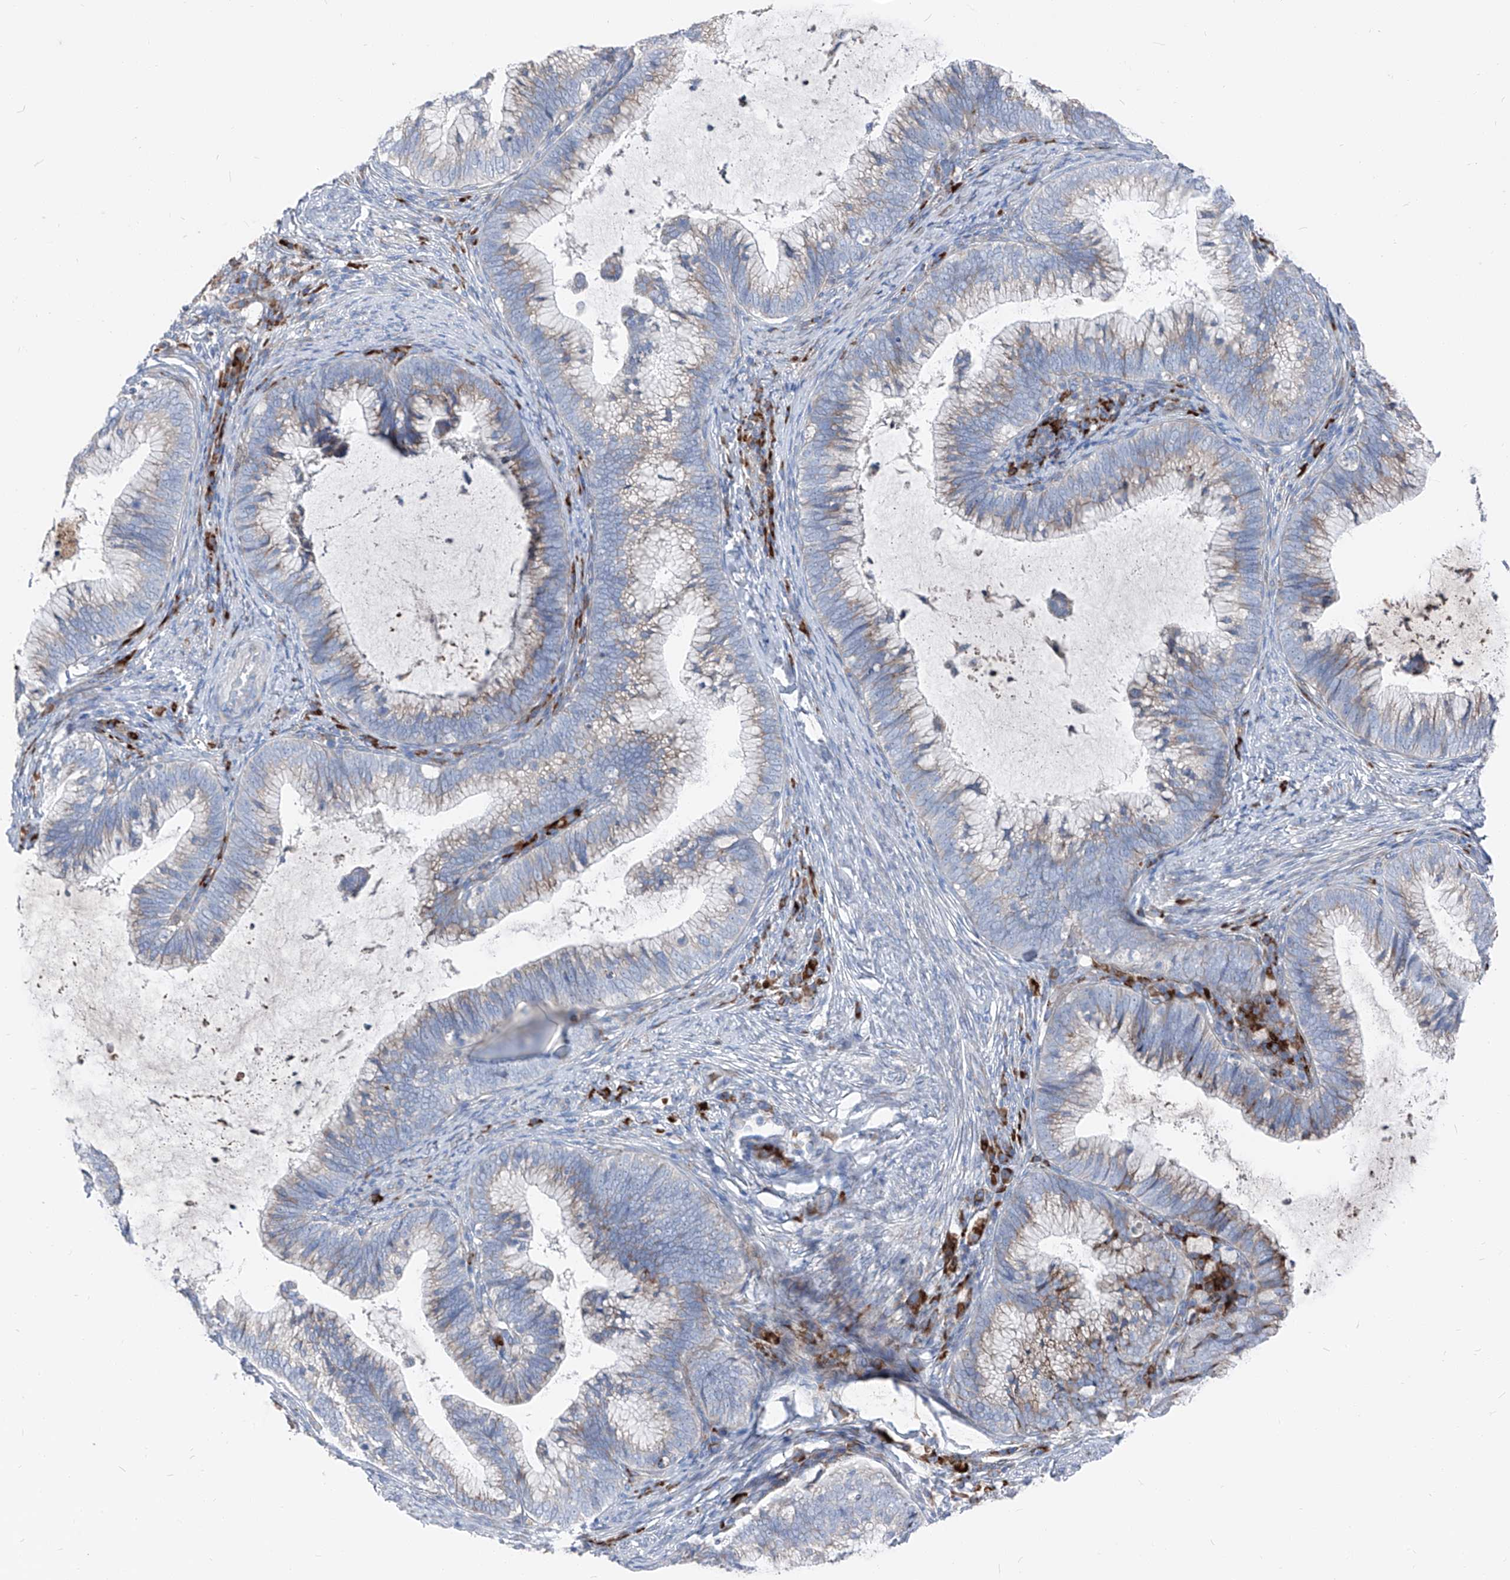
{"staining": {"intensity": "negative", "quantity": "none", "location": "none"}, "tissue": "cervical cancer", "cell_type": "Tumor cells", "image_type": "cancer", "snomed": [{"axis": "morphology", "description": "Adenocarcinoma, NOS"}, {"axis": "topography", "description": "Cervix"}], "caption": "High power microscopy photomicrograph of an IHC photomicrograph of adenocarcinoma (cervical), revealing no significant positivity in tumor cells. The staining is performed using DAB brown chromogen with nuclei counter-stained in using hematoxylin.", "gene": "IFI27", "patient": {"sex": "female", "age": 36}}